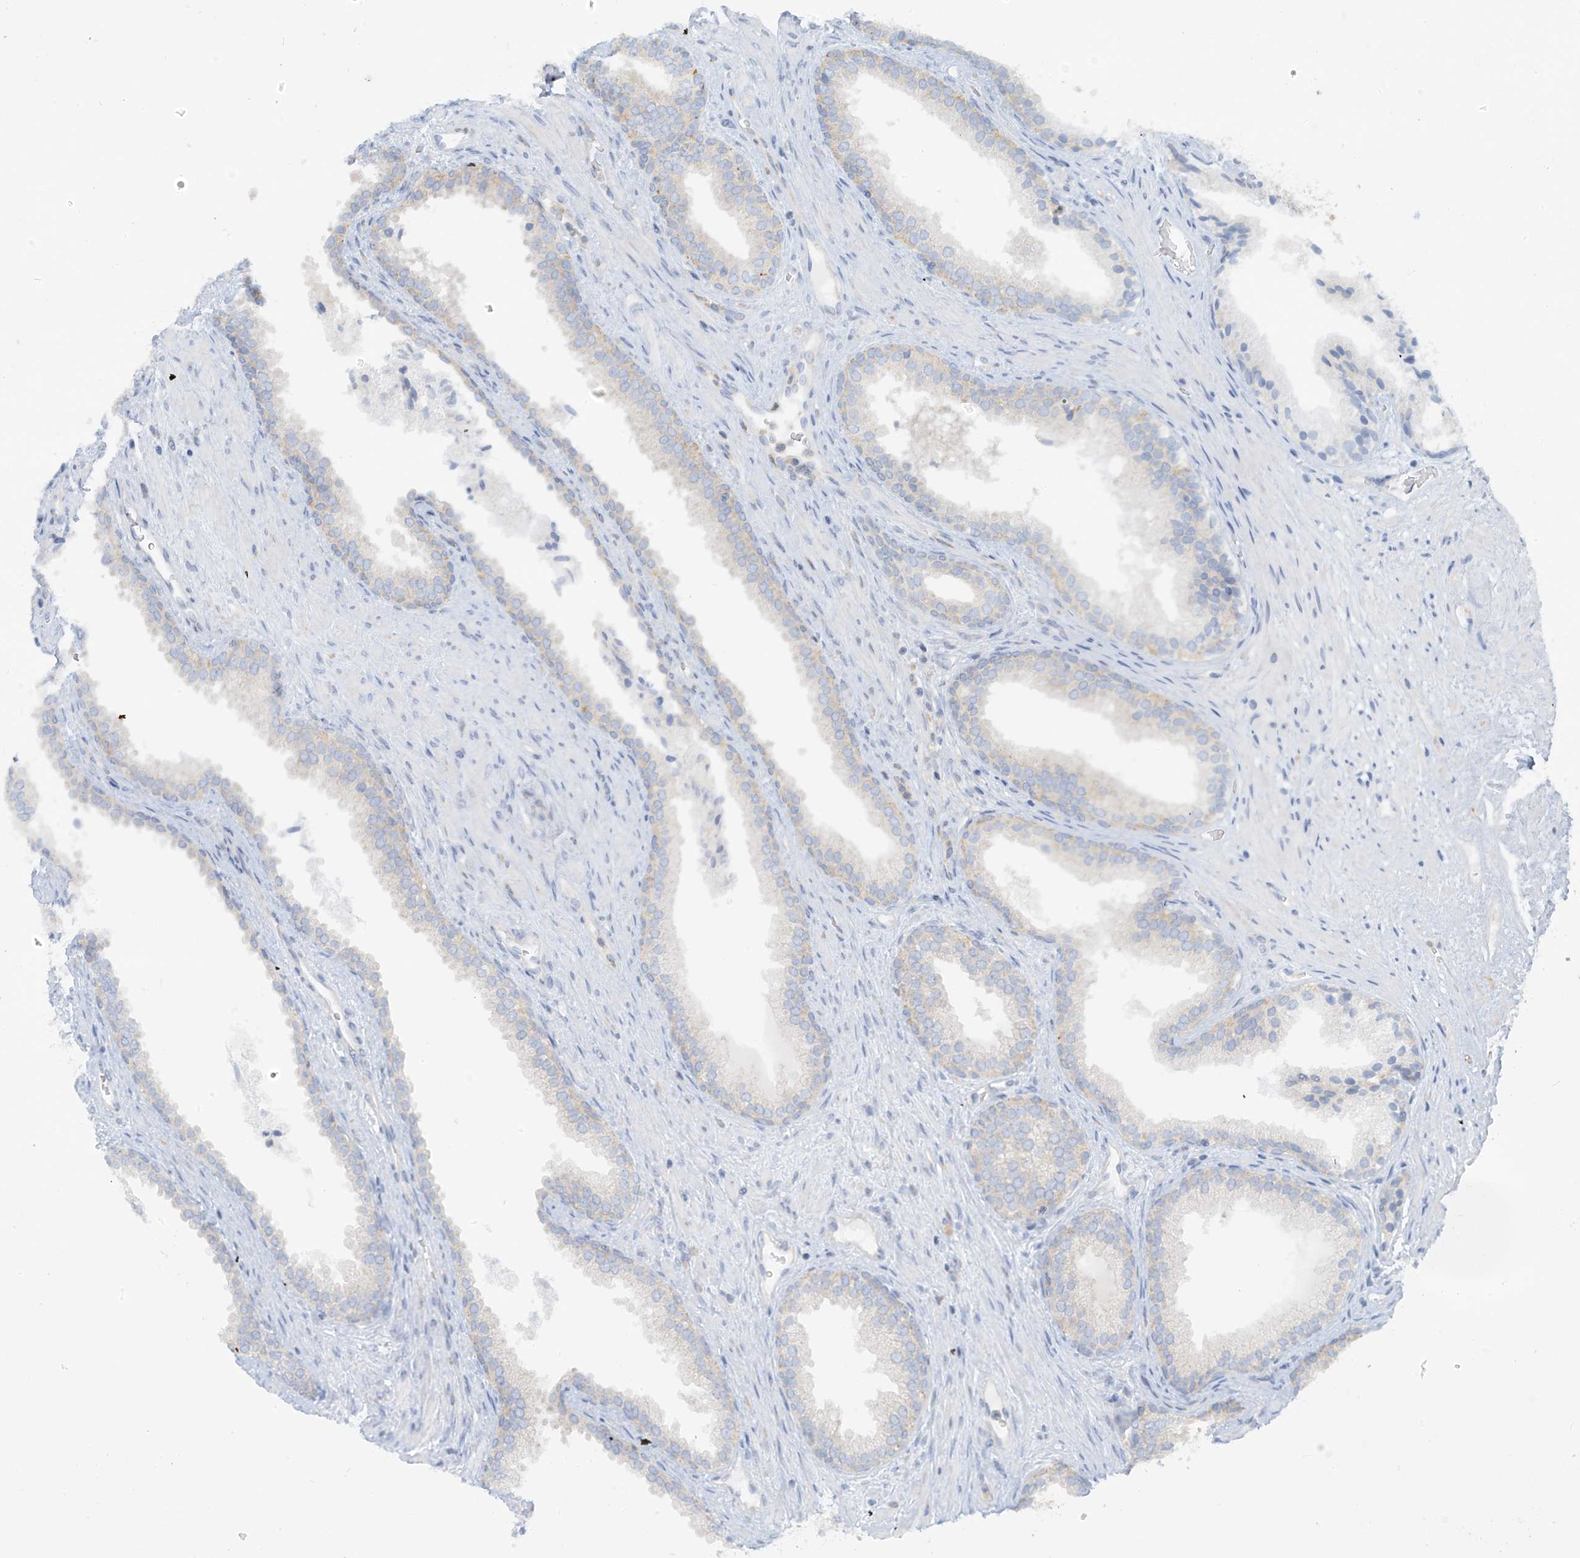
{"staining": {"intensity": "negative", "quantity": "none", "location": "none"}, "tissue": "prostate", "cell_type": "Glandular cells", "image_type": "normal", "snomed": [{"axis": "morphology", "description": "Normal tissue, NOS"}, {"axis": "topography", "description": "Prostate"}], "caption": "This is an immunohistochemistry (IHC) photomicrograph of normal human prostate. There is no expression in glandular cells.", "gene": "SLC6A12", "patient": {"sex": "male", "age": 76}}